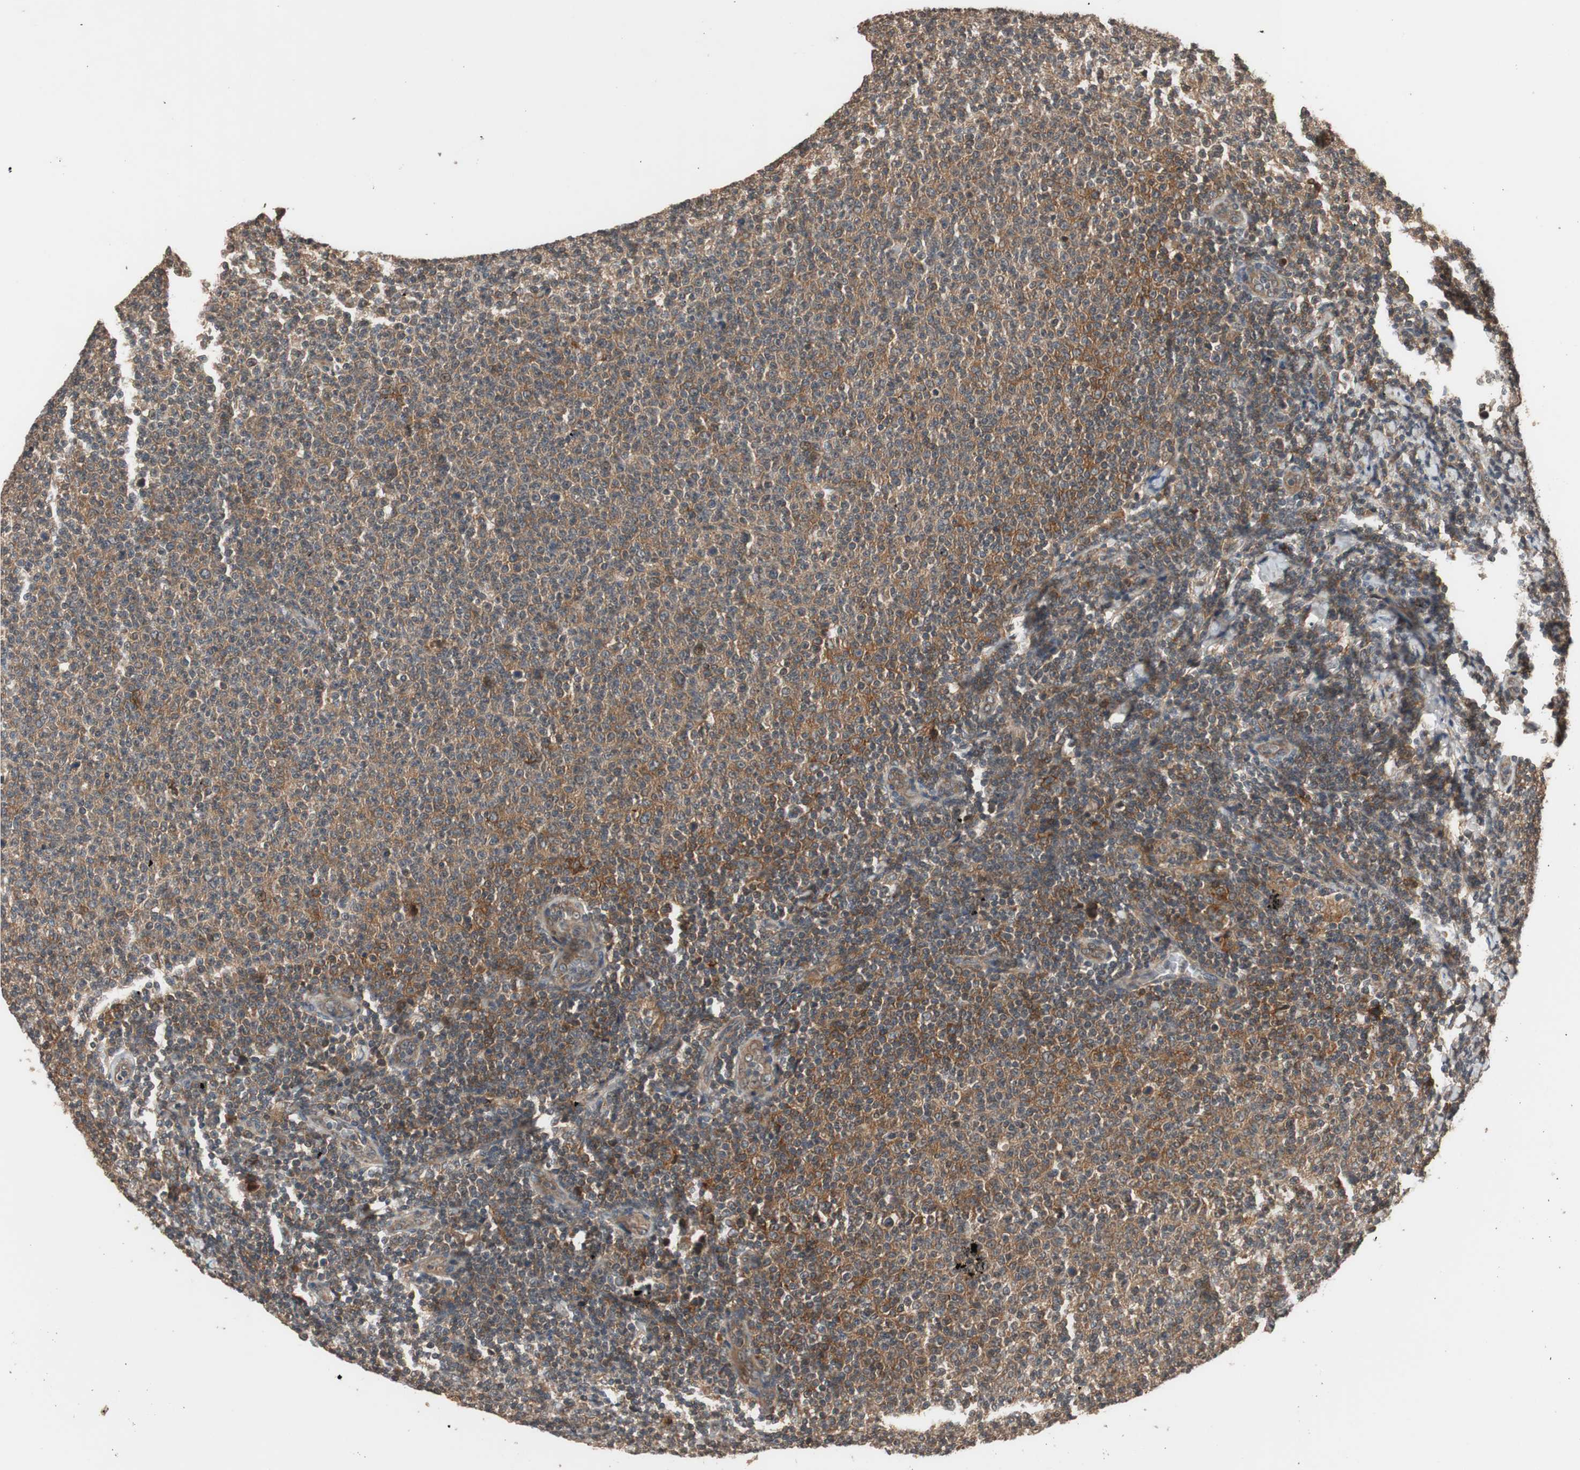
{"staining": {"intensity": "strong", "quantity": ">75%", "location": "cytoplasmic/membranous"}, "tissue": "lymphoma", "cell_type": "Tumor cells", "image_type": "cancer", "snomed": [{"axis": "morphology", "description": "Malignant lymphoma, non-Hodgkin's type, Low grade"}, {"axis": "topography", "description": "Lymph node"}], "caption": "Protein expression analysis of human low-grade malignant lymphoma, non-Hodgkin's type reveals strong cytoplasmic/membranous positivity in about >75% of tumor cells.", "gene": "TMEM230", "patient": {"sex": "male", "age": 66}}